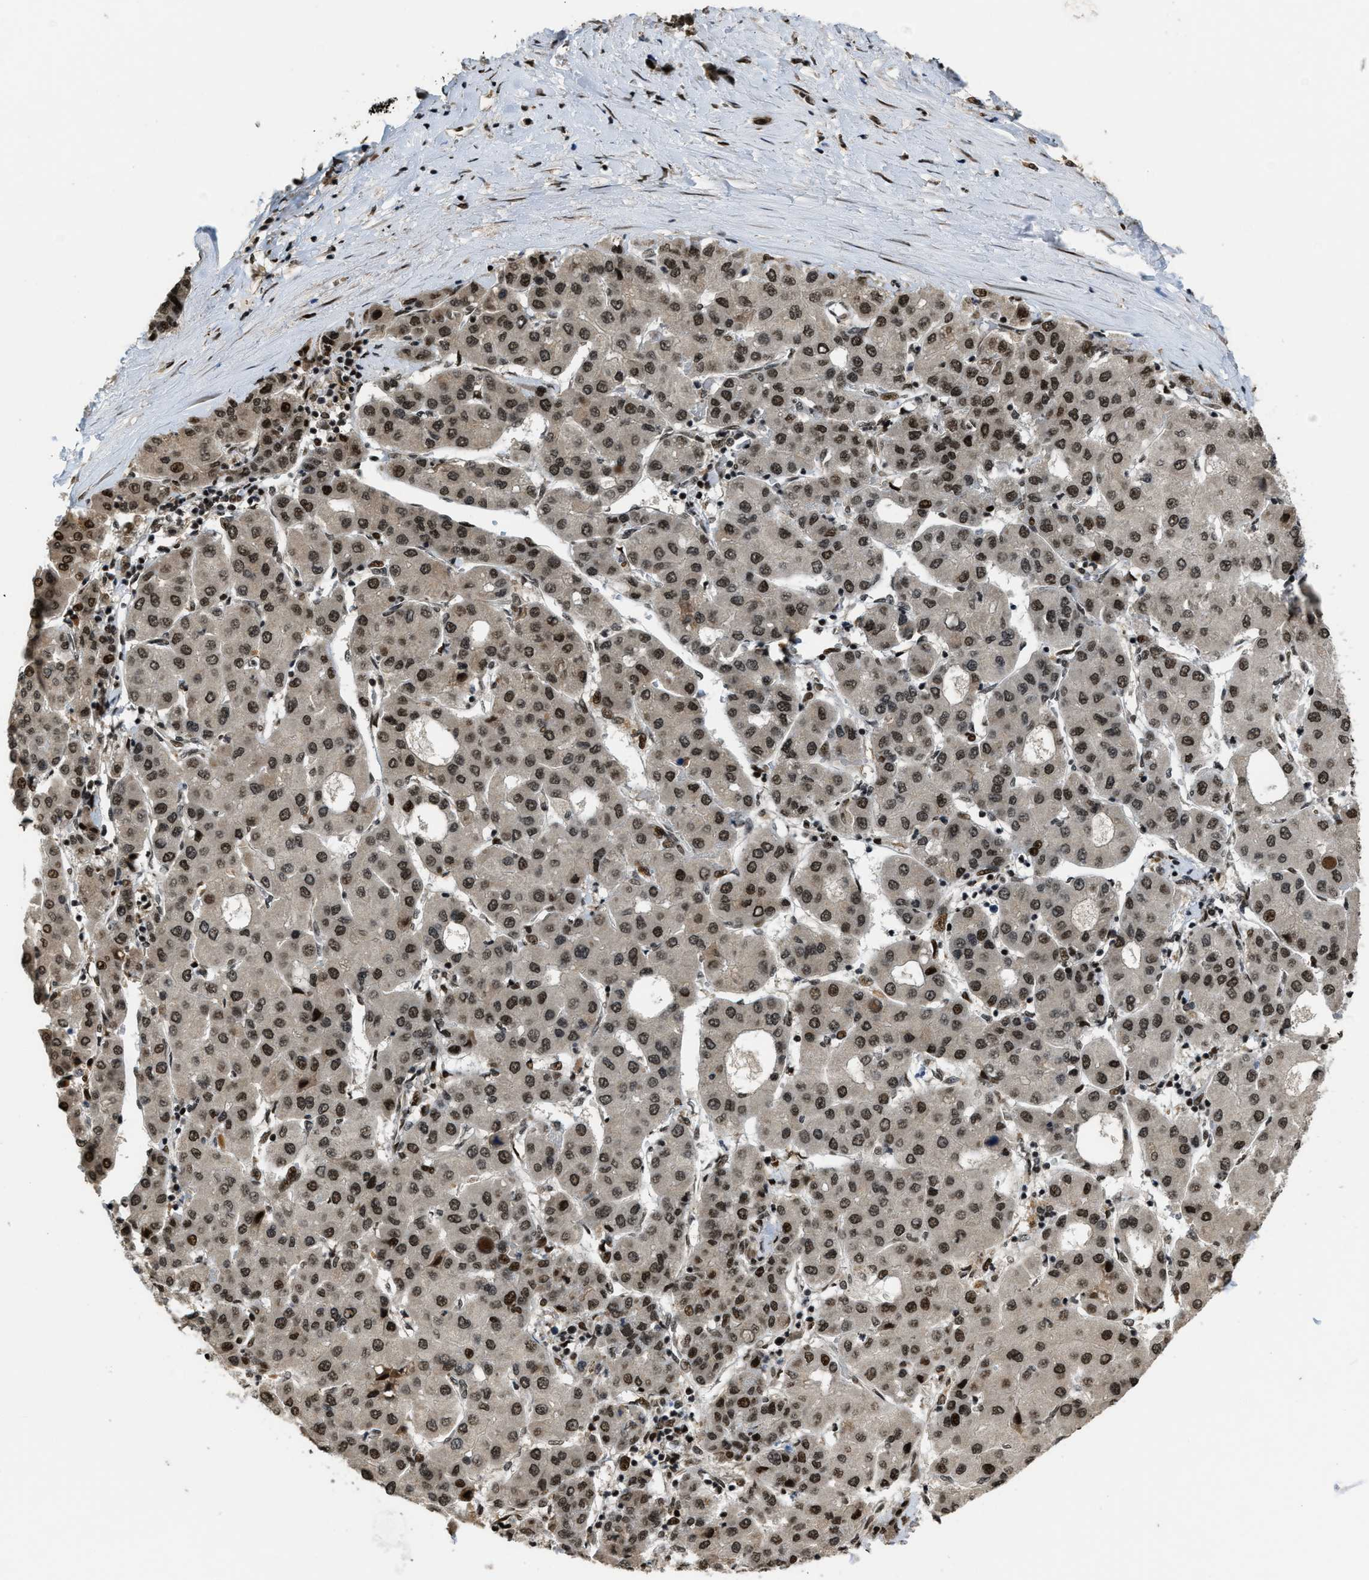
{"staining": {"intensity": "moderate", "quantity": ">75%", "location": "nuclear"}, "tissue": "liver cancer", "cell_type": "Tumor cells", "image_type": "cancer", "snomed": [{"axis": "morphology", "description": "Carcinoma, Hepatocellular, NOS"}, {"axis": "topography", "description": "Liver"}], "caption": "Tumor cells demonstrate medium levels of moderate nuclear expression in approximately >75% of cells in human hepatocellular carcinoma (liver).", "gene": "SERTAD2", "patient": {"sex": "male", "age": 65}}